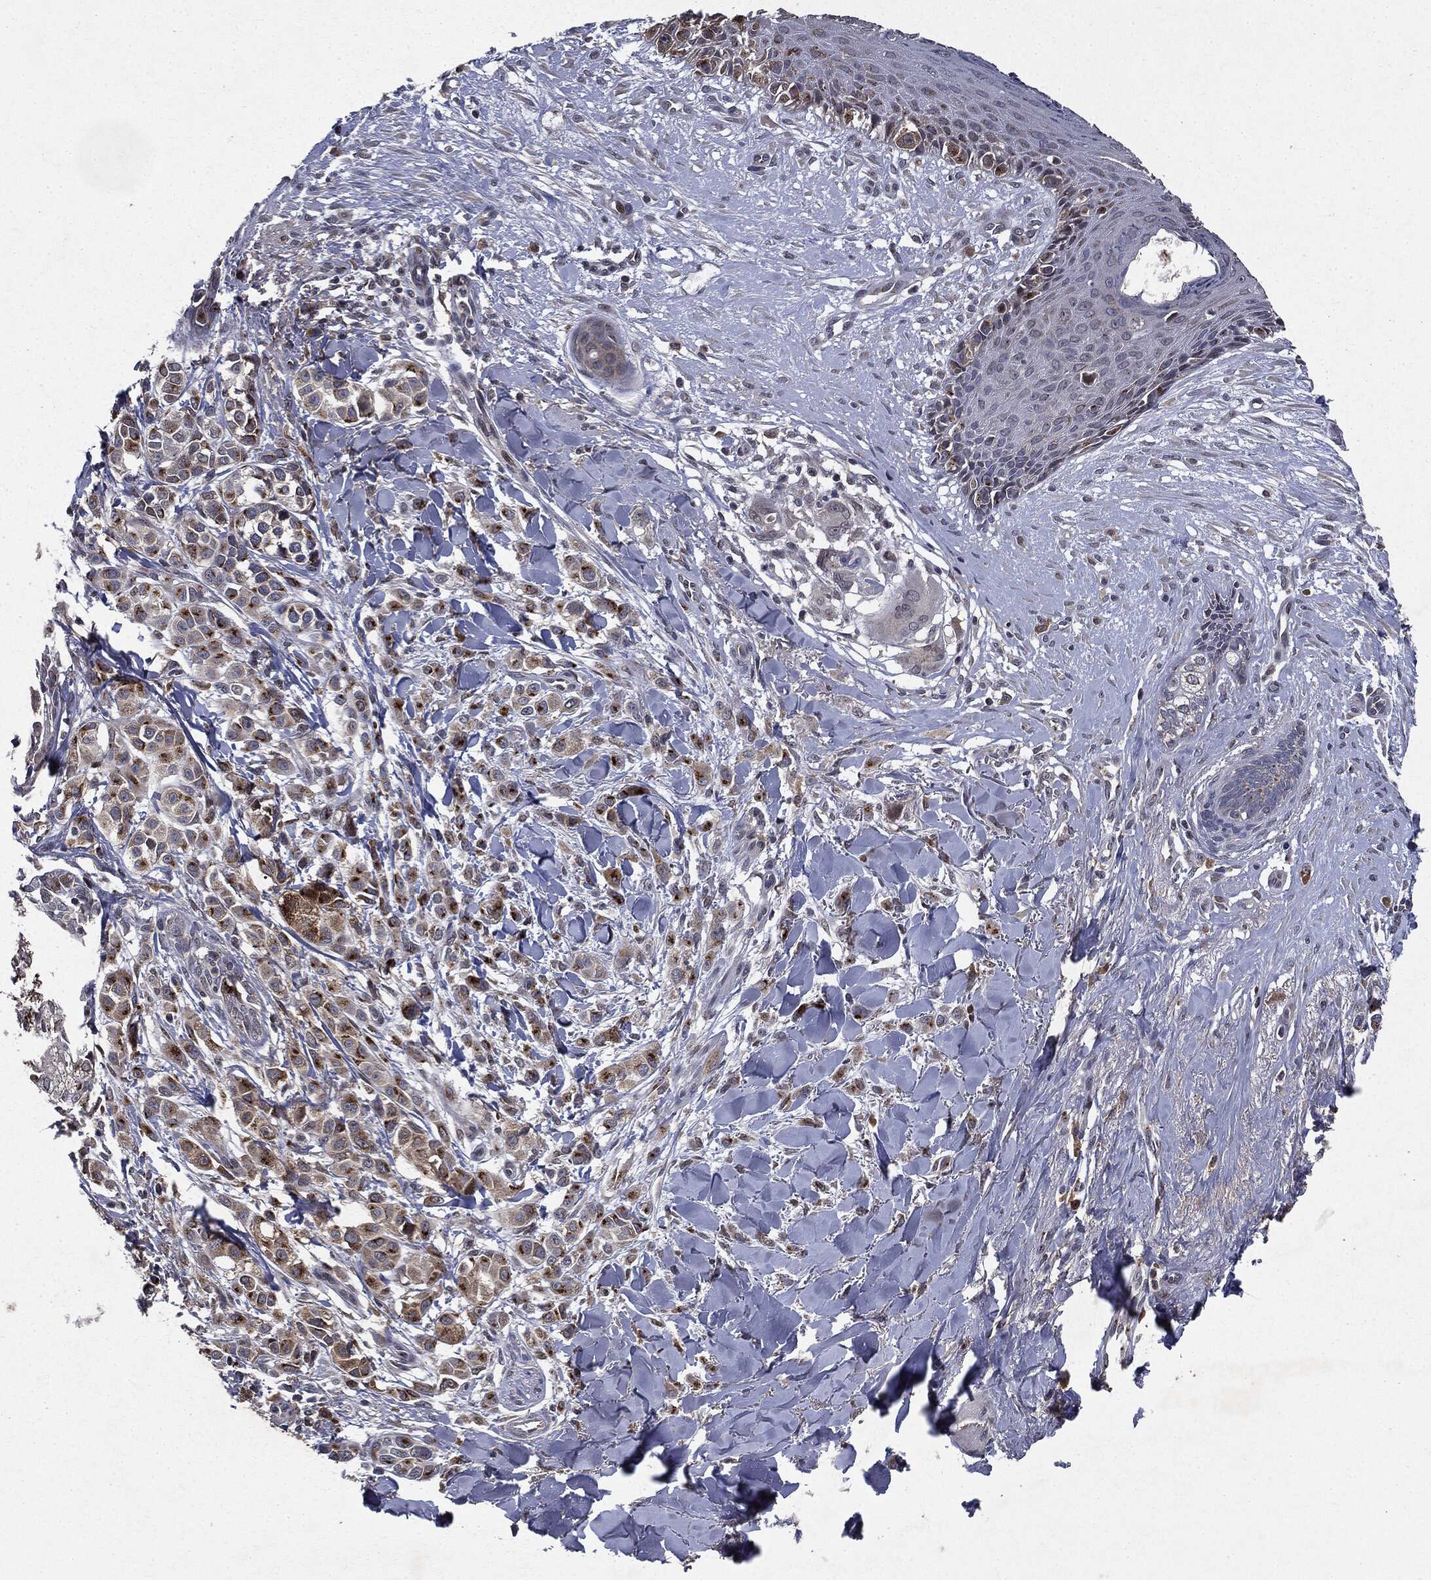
{"staining": {"intensity": "strong", "quantity": ">75%", "location": "cytoplasmic/membranous"}, "tissue": "melanoma", "cell_type": "Tumor cells", "image_type": "cancer", "snomed": [{"axis": "morphology", "description": "Malignant melanoma, NOS"}, {"axis": "topography", "description": "Skin"}], "caption": "A histopathology image showing strong cytoplasmic/membranous expression in approximately >75% of tumor cells in malignant melanoma, as visualized by brown immunohistochemical staining.", "gene": "PLPPR2", "patient": {"sex": "male", "age": 57}}